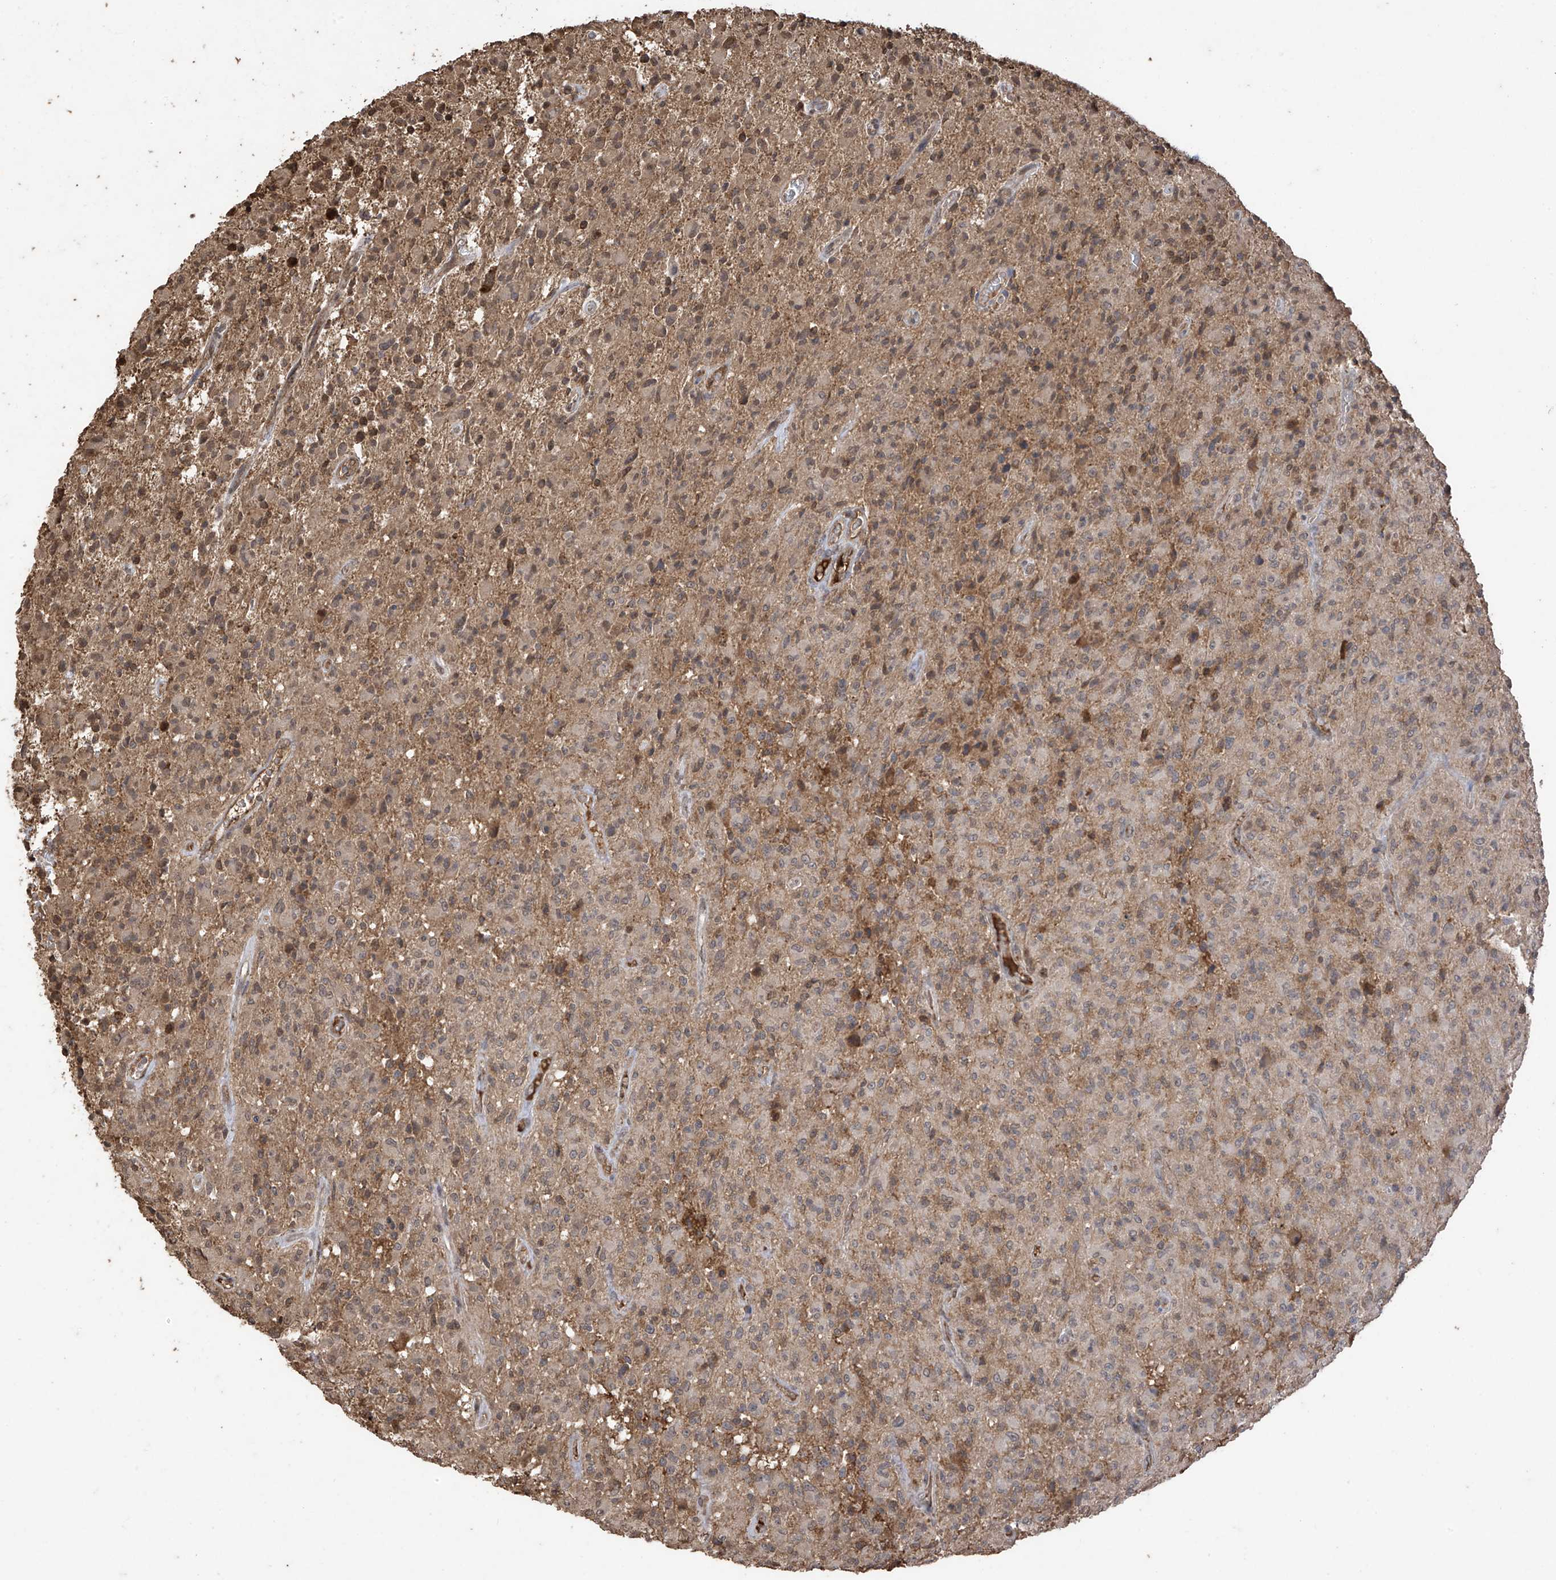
{"staining": {"intensity": "moderate", "quantity": "<25%", "location": "cytoplasmic/membranous,nuclear"}, "tissue": "glioma", "cell_type": "Tumor cells", "image_type": "cancer", "snomed": [{"axis": "morphology", "description": "Glioma, malignant, High grade"}, {"axis": "topography", "description": "Brain"}], "caption": "Malignant high-grade glioma was stained to show a protein in brown. There is low levels of moderate cytoplasmic/membranous and nuclear staining in about <25% of tumor cells.", "gene": "PNPT1", "patient": {"sex": "female", "age": 57}}